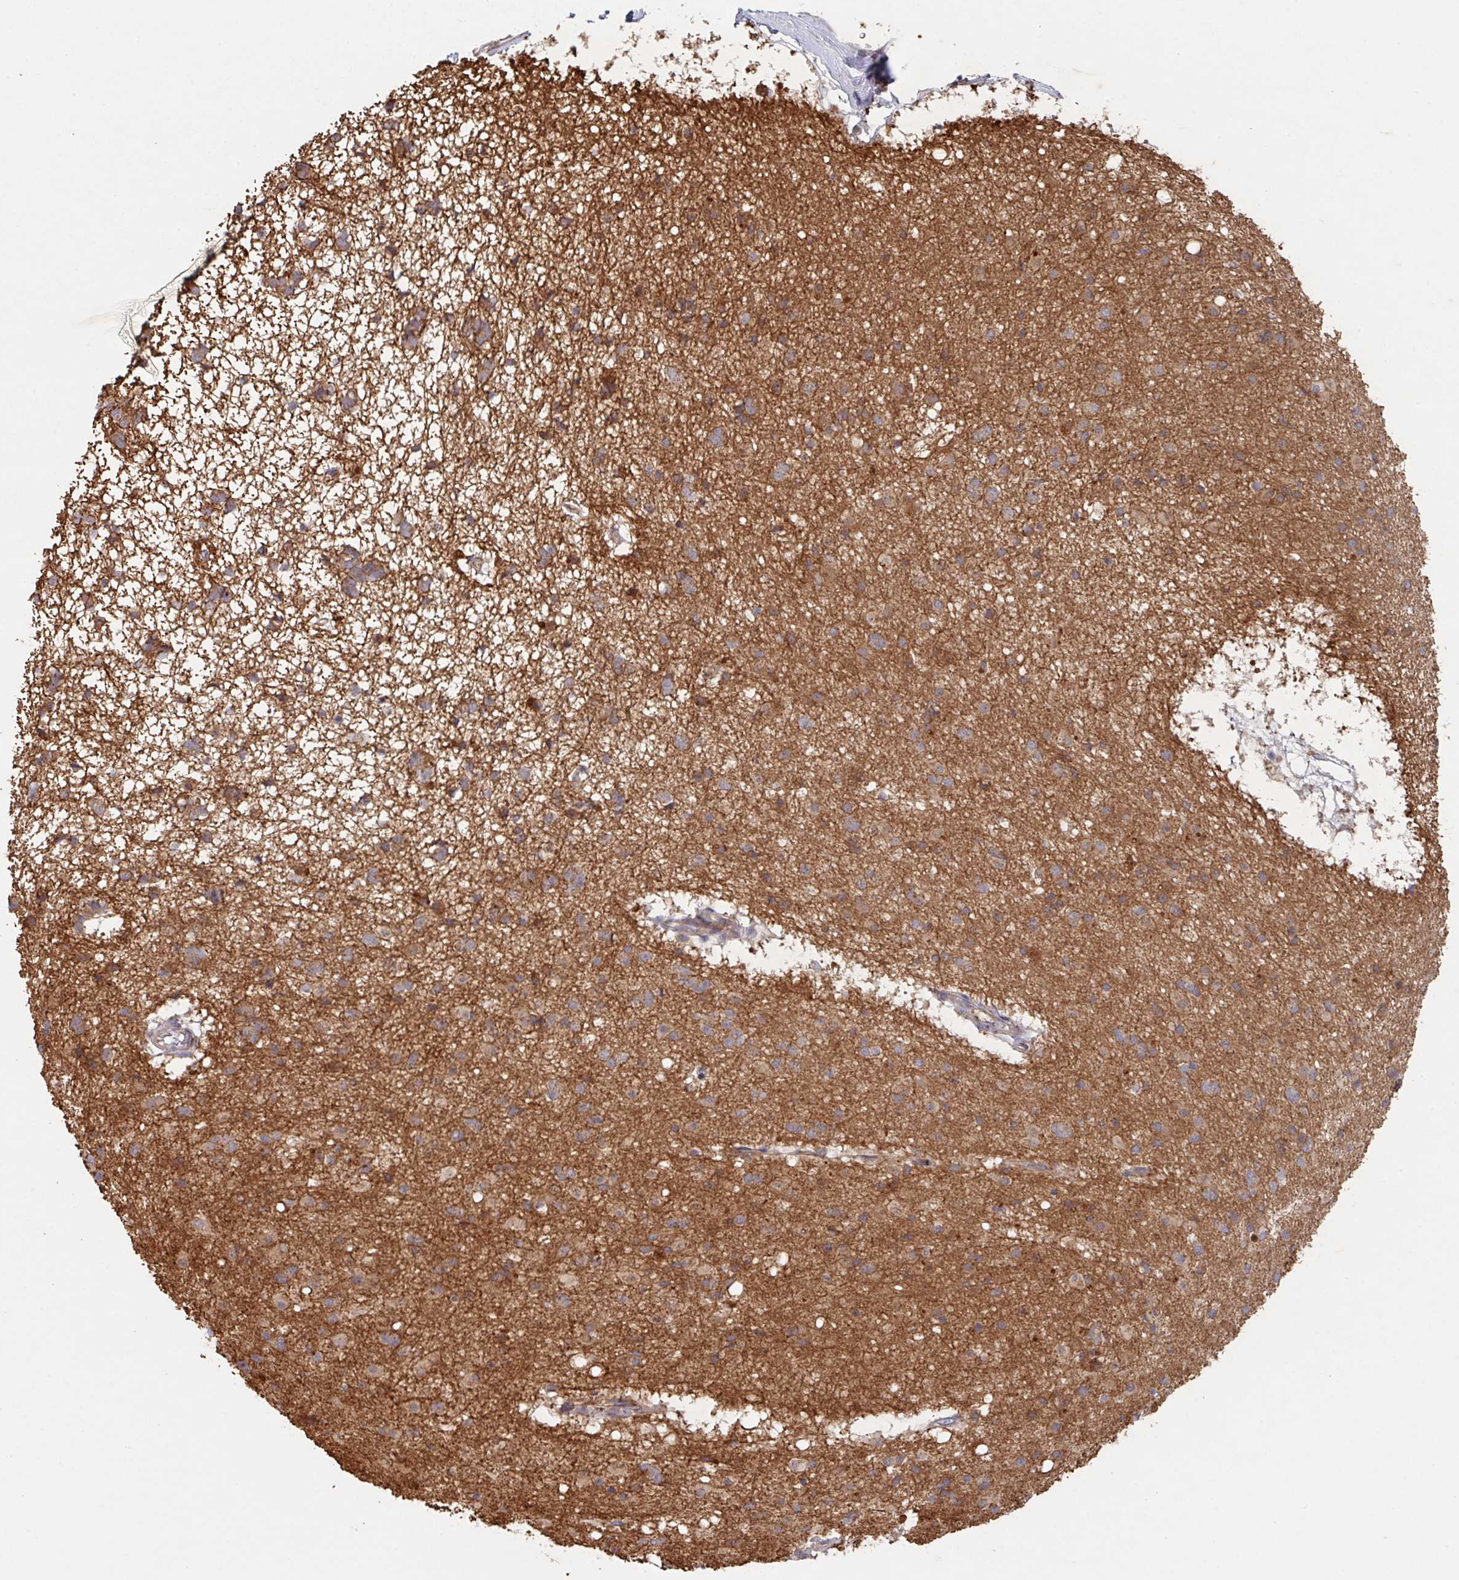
{"staining": {"intensity": "weak", "quantity": "<25%", "location": "cytoplasmic/membranous"}, "tissue": "caudate", "cell_type": "Glial cells", "image_type": "normal", "snomed": [{"axis": "morphology", "description": "Normal tissue, NOS"}, {"axis": "topography", "description": "Lateral ventricle wall"}], "caption": "A photomicrograph of human caudate is negative for staining in glial cells. (Stains: DAB (3,3'-diaminobenzidine) IHC with hematoxylin counter stain, Microscopy: brightfield microscopy at high magnification).", "gene": "TRIM14", "patient": {"sex": "male", "age": 58}}